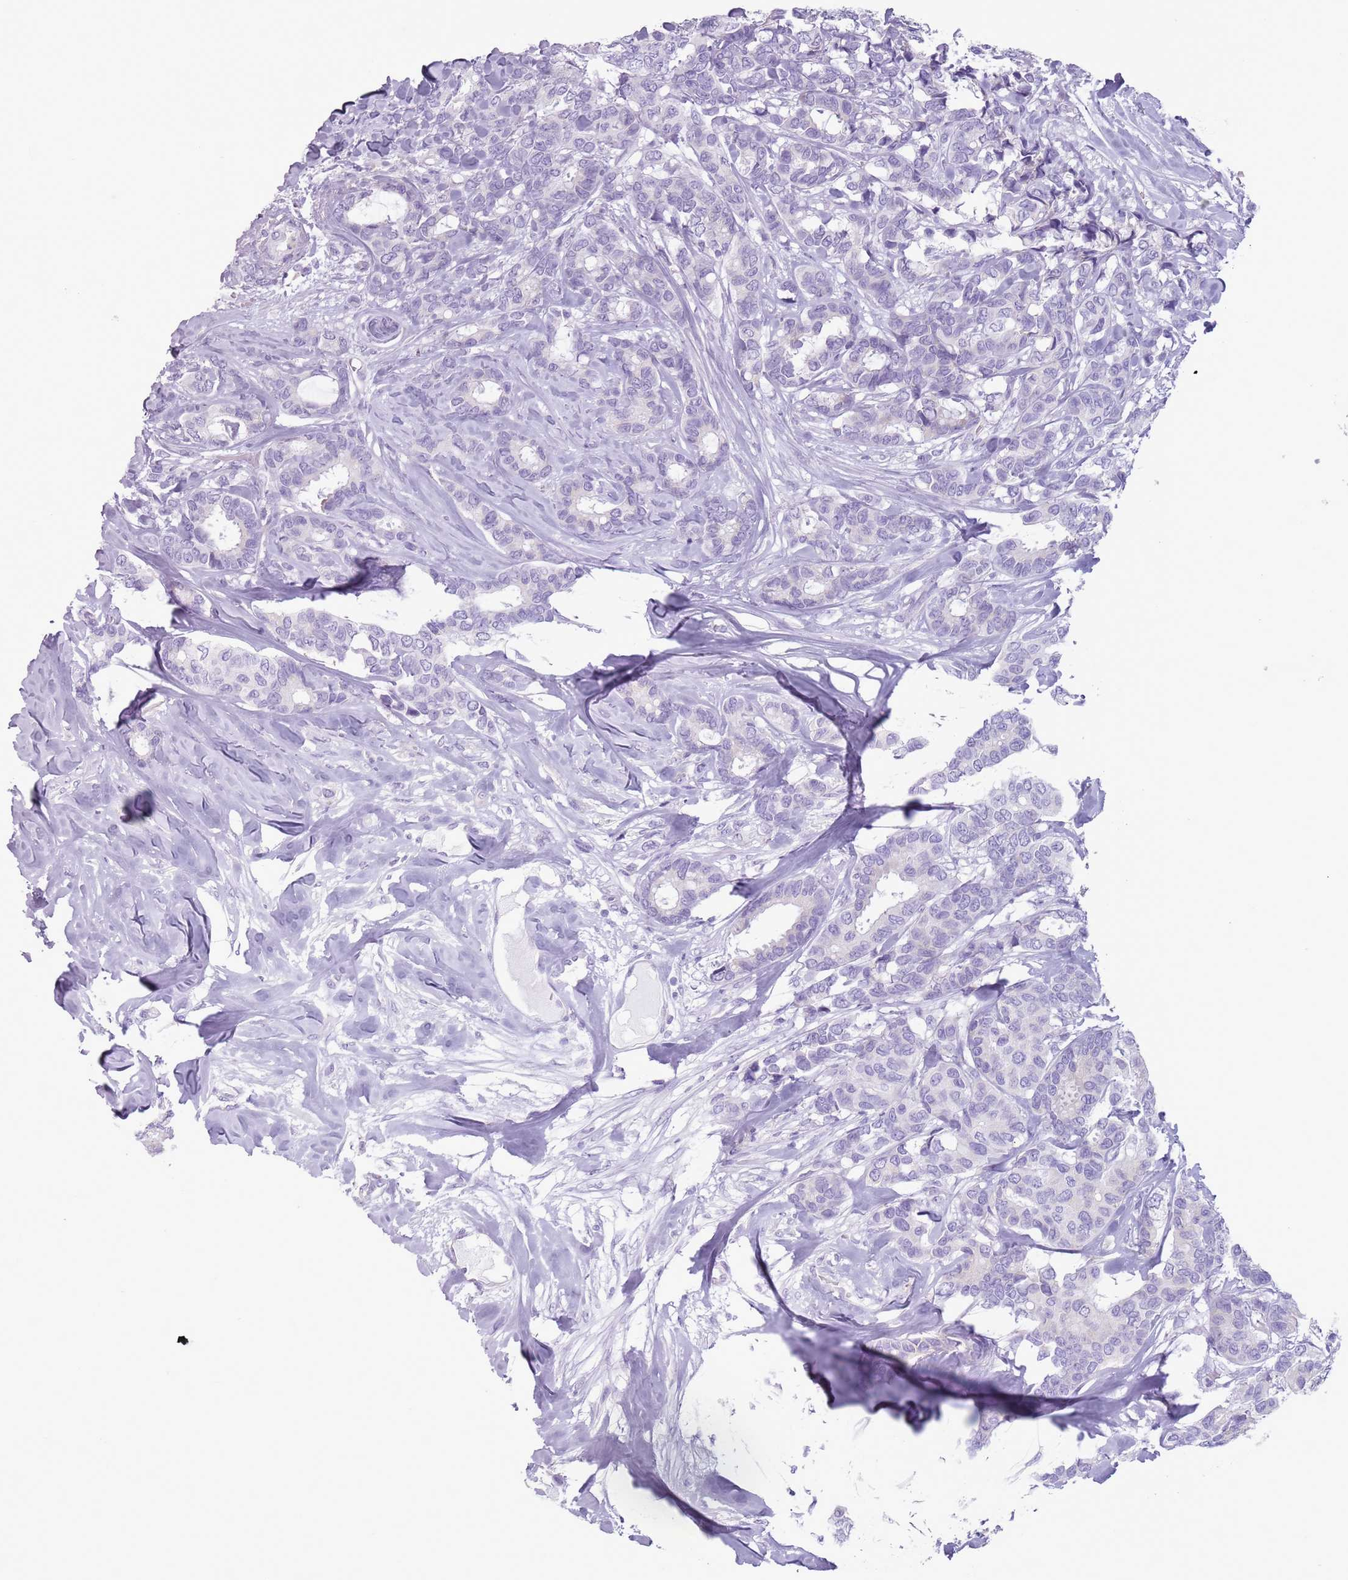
{"staining": {"intensity": "negative", "quantity": "none", "location": "none"}, "tissue": "breast cancer", "cell_type": "Tumor cells", "image_type": "cancer", "snomed": [{"axis": "morphology", "description": "Duct carcinoma"}, {"axis": "topography", "description": "Breast"}], "caption": "An image of intraductal carcinoma (breast) stained for a protein displays no brown staining in tumor cells. (DAB immunohistochemistry (IHC), high magnification).", "gene": "HYOU1", "patient": {"sex": "female", "age": 87}}